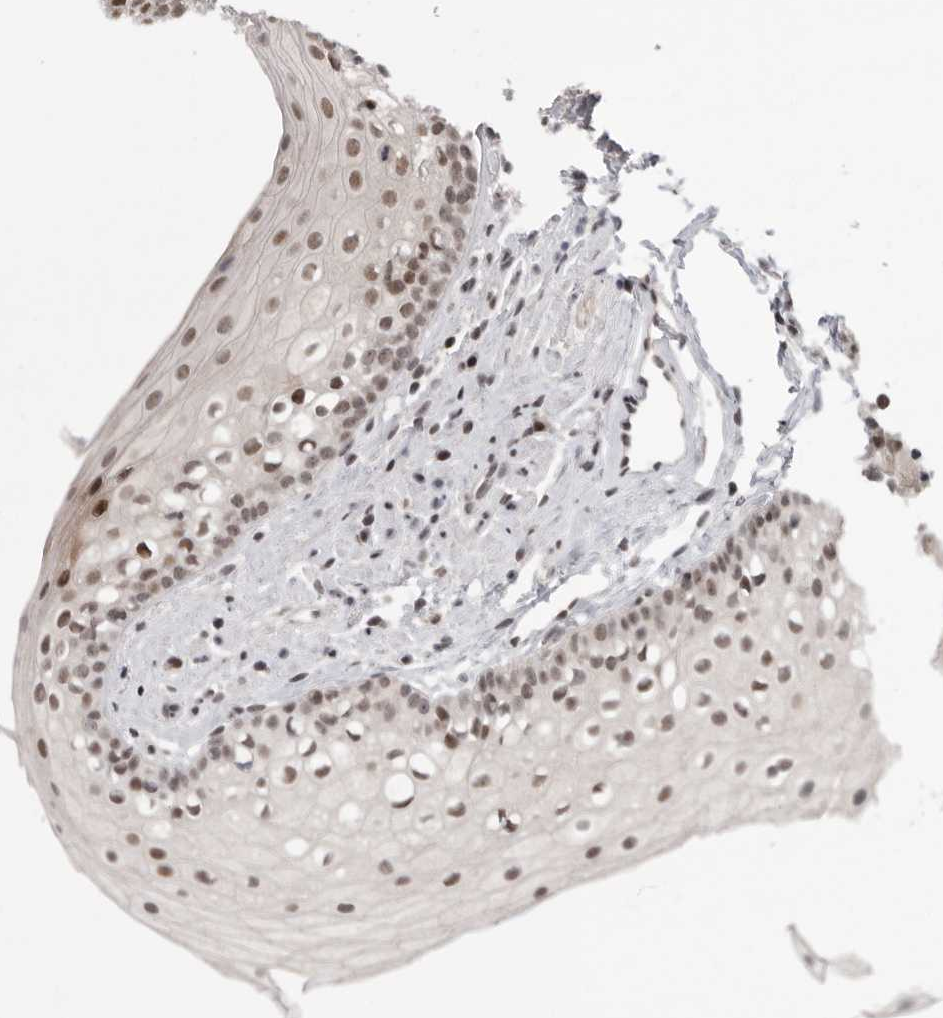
{"staining": {"intensity": "moderate", "quantity": ">75%", "location": "nuclear"}, "tissue": "oral mucosa", "cell_type": "Squamous epithelial cells", "image_type": "normal", "snomed": [{"axis": "morphology", "description": "Normal tissue, NOS"}, {"axis": "topography", "description": "Oral tissue"}], "caption": "DAB immunohistochemical staining of unremarkable oral mucosa shows moderate nuclear protein positivity in approximately >75% of squamous epithelial cells. (IHC, brightfield microscopy, high magnification).", "gene": "POU5F1", "patient": {"sex": "male", "age": 28}}